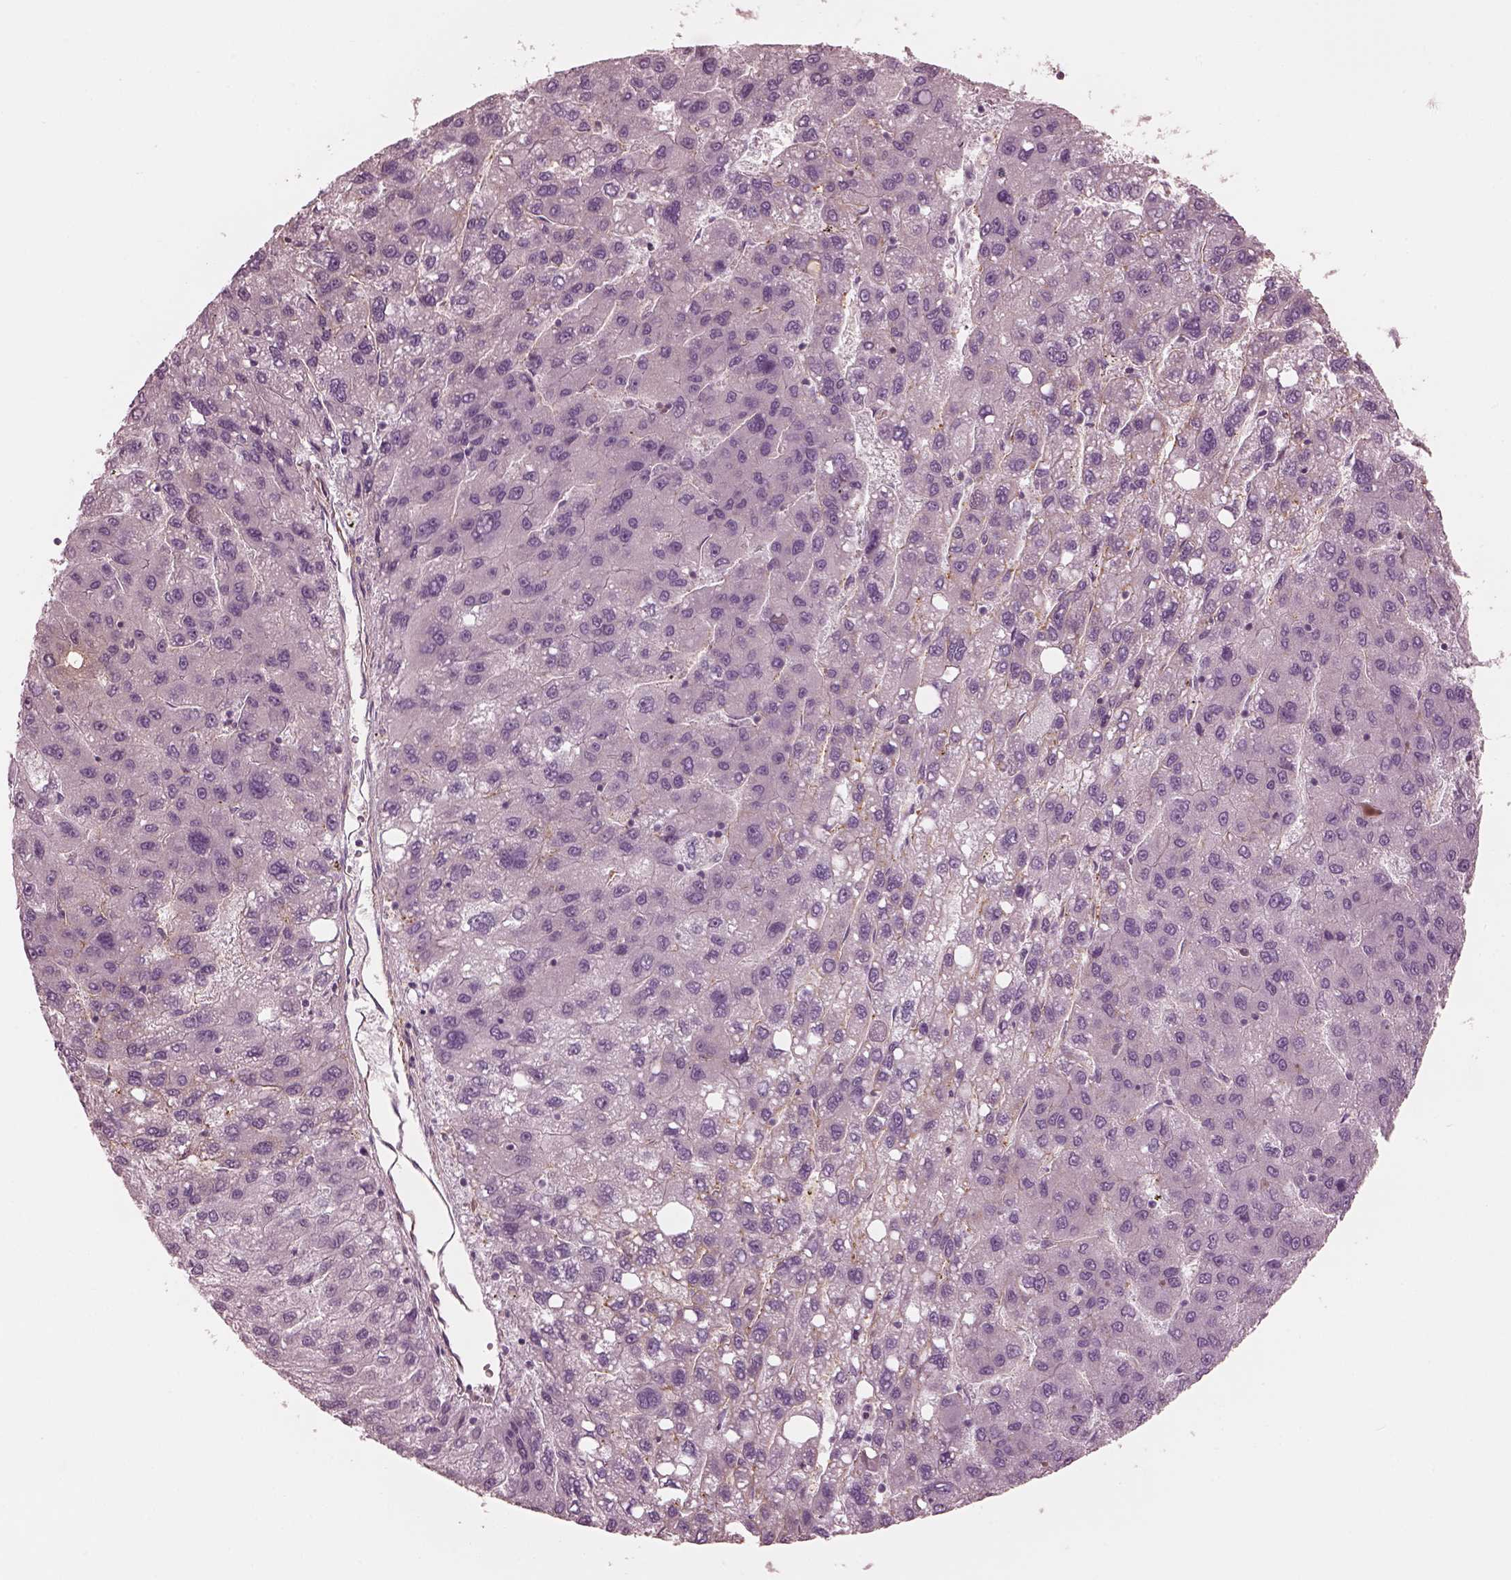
{"staining": {"intensity": "negative", "quantity": "none", "location": "none"}, "tissue": "liver cancer", "cell_type": "Tumor cells", "image_type": "cancer", "snomed": [{"axis": "morphology", "description": "Carcinoma, Hepatocellular, NOS"}, {"axis": "topography", "description": "Liver"}], "caption": "This is a image of immunohistochemistry (IHC) staining of liver cancer, which shows no positivity in tumor cells.", "gene": "ELAPOR1", "patient": {"sex": "female", "age": 82}}